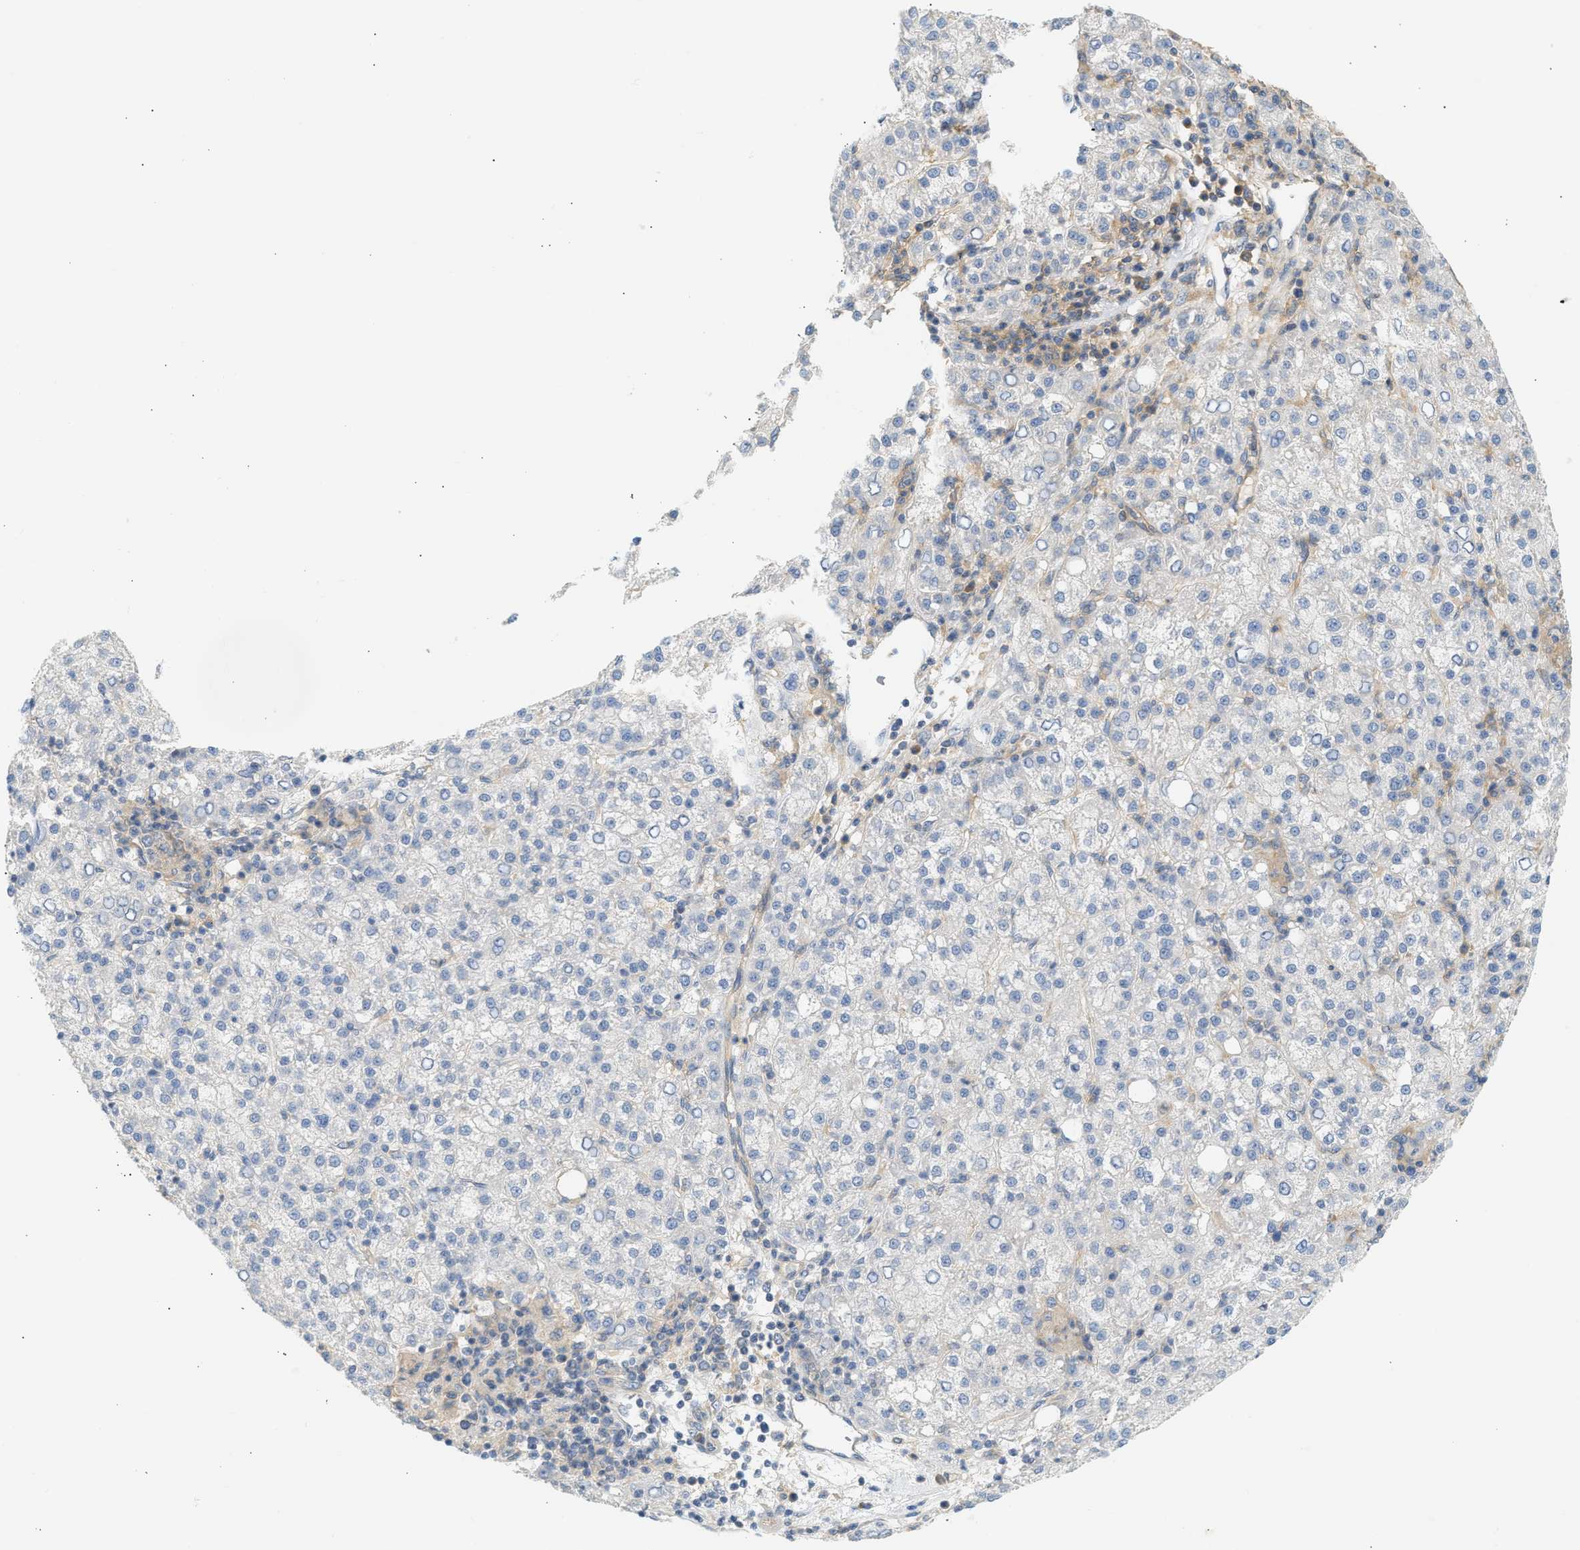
{"staining": {"intensity": "negative", "quantity": "none", "location": "none"}, "tissue": "liver cancer", "cell_type": "Tumor cells", "image_type": "cancer", "snomed": [{"axis": "morphology", "description": "Carcinoma, Hepatocellular, NOS"}, {"axis": "topography", "description": "Liver"}], "caption": "A histopathology image of human hepatocellular carcinoma (liver) is negative for staining in tumor cells.", "gene": "PAFAH1B1", "patient": {"sex": "female", "age": 58}}